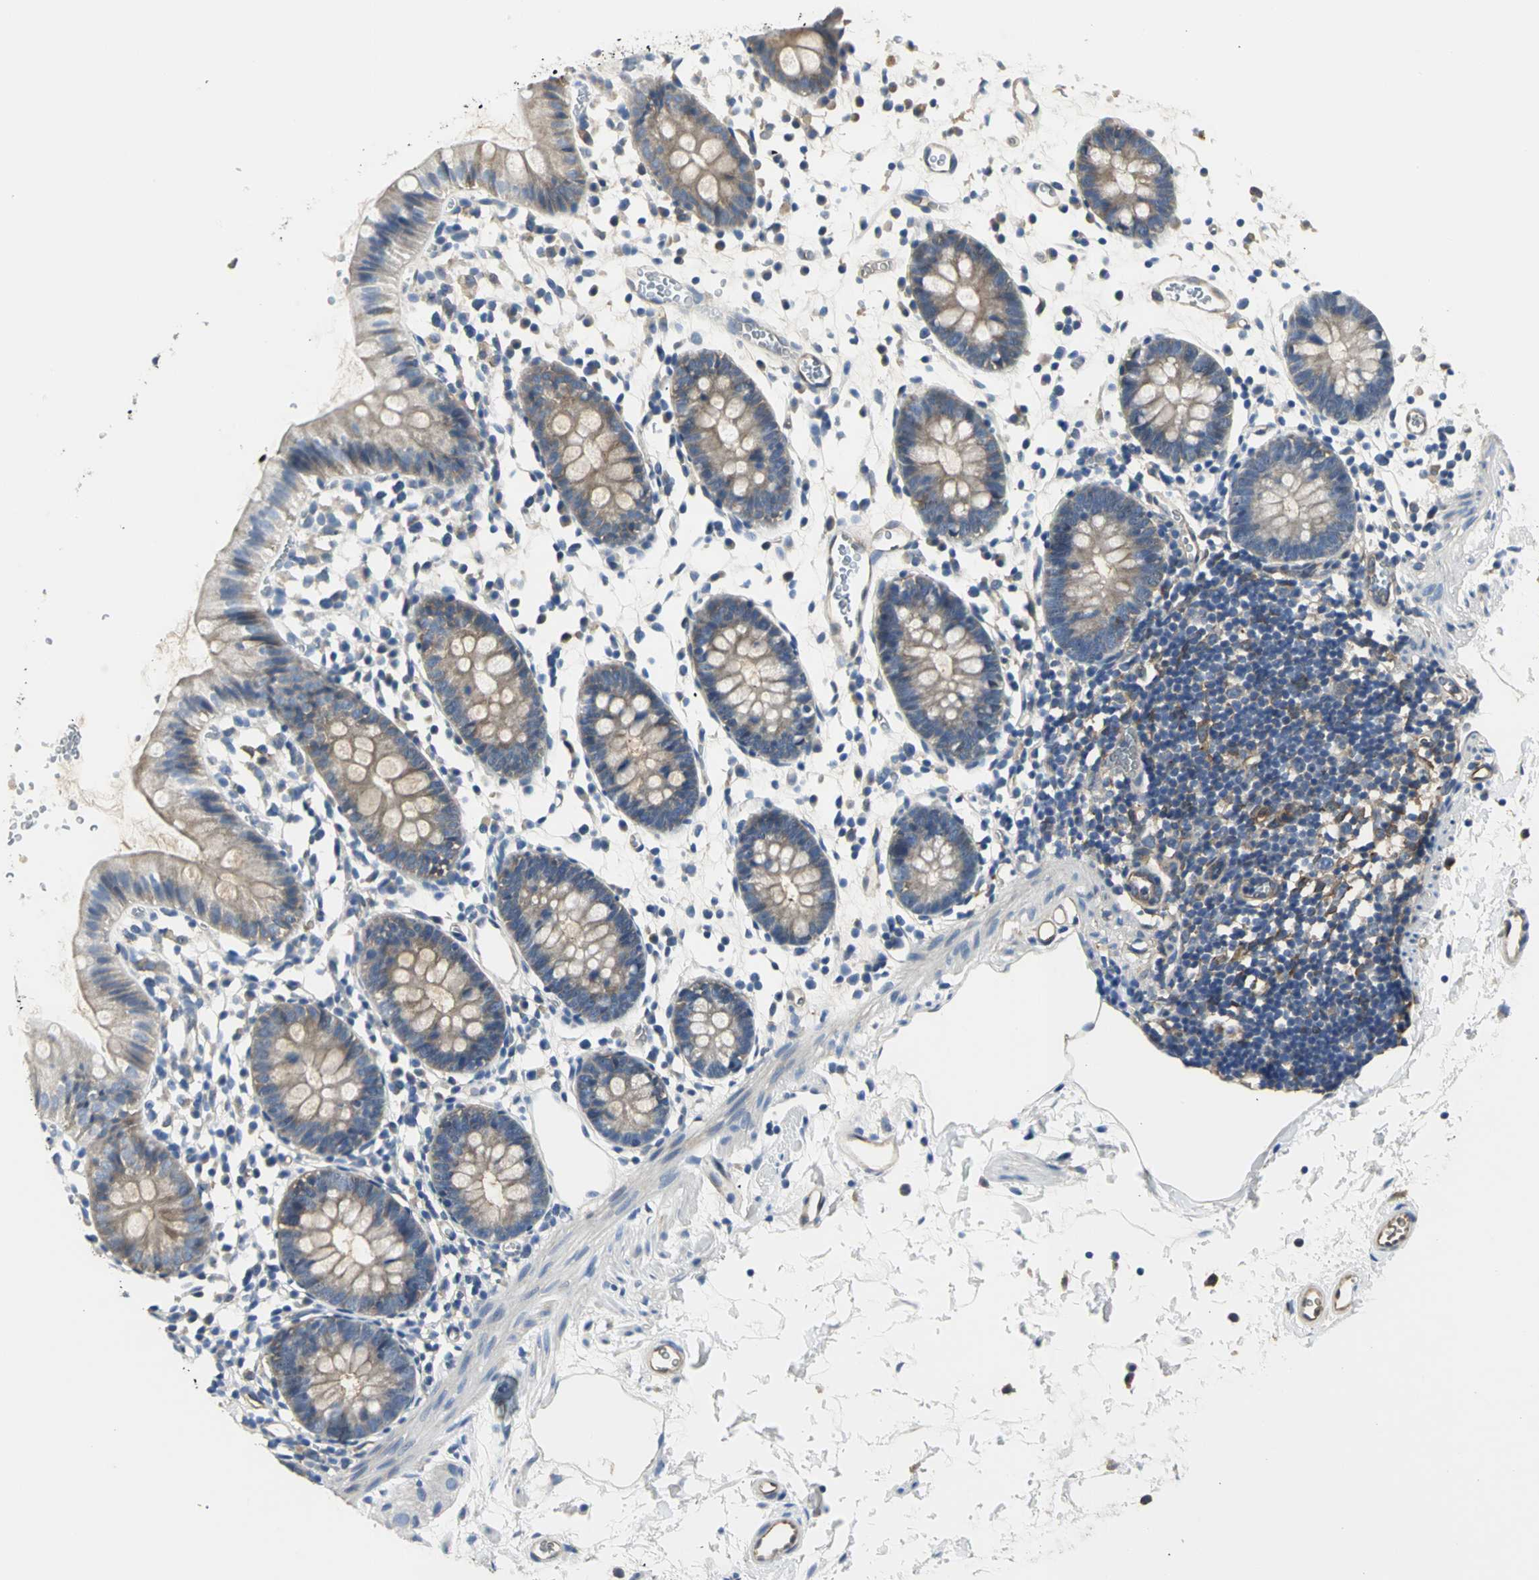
{"staining": {"intensity": "negative", "quantity": "none", "location": "none"}, "tissue": "colon", "cell_type": "Endothelial cells", "image_type": "normal", "snomed": [{"axis": "morphology", "description": "Normal tissue, NOS"}, {"axis": "topography", "description": "Colon"}], "caption": "Immunohistochemistry (IHC) of benign human colon shows no positivity in endothelial cells. Nuclei are stained in blue.", "gene": "CHRNB1", "patient": {"sex": "male", "age": 14}}